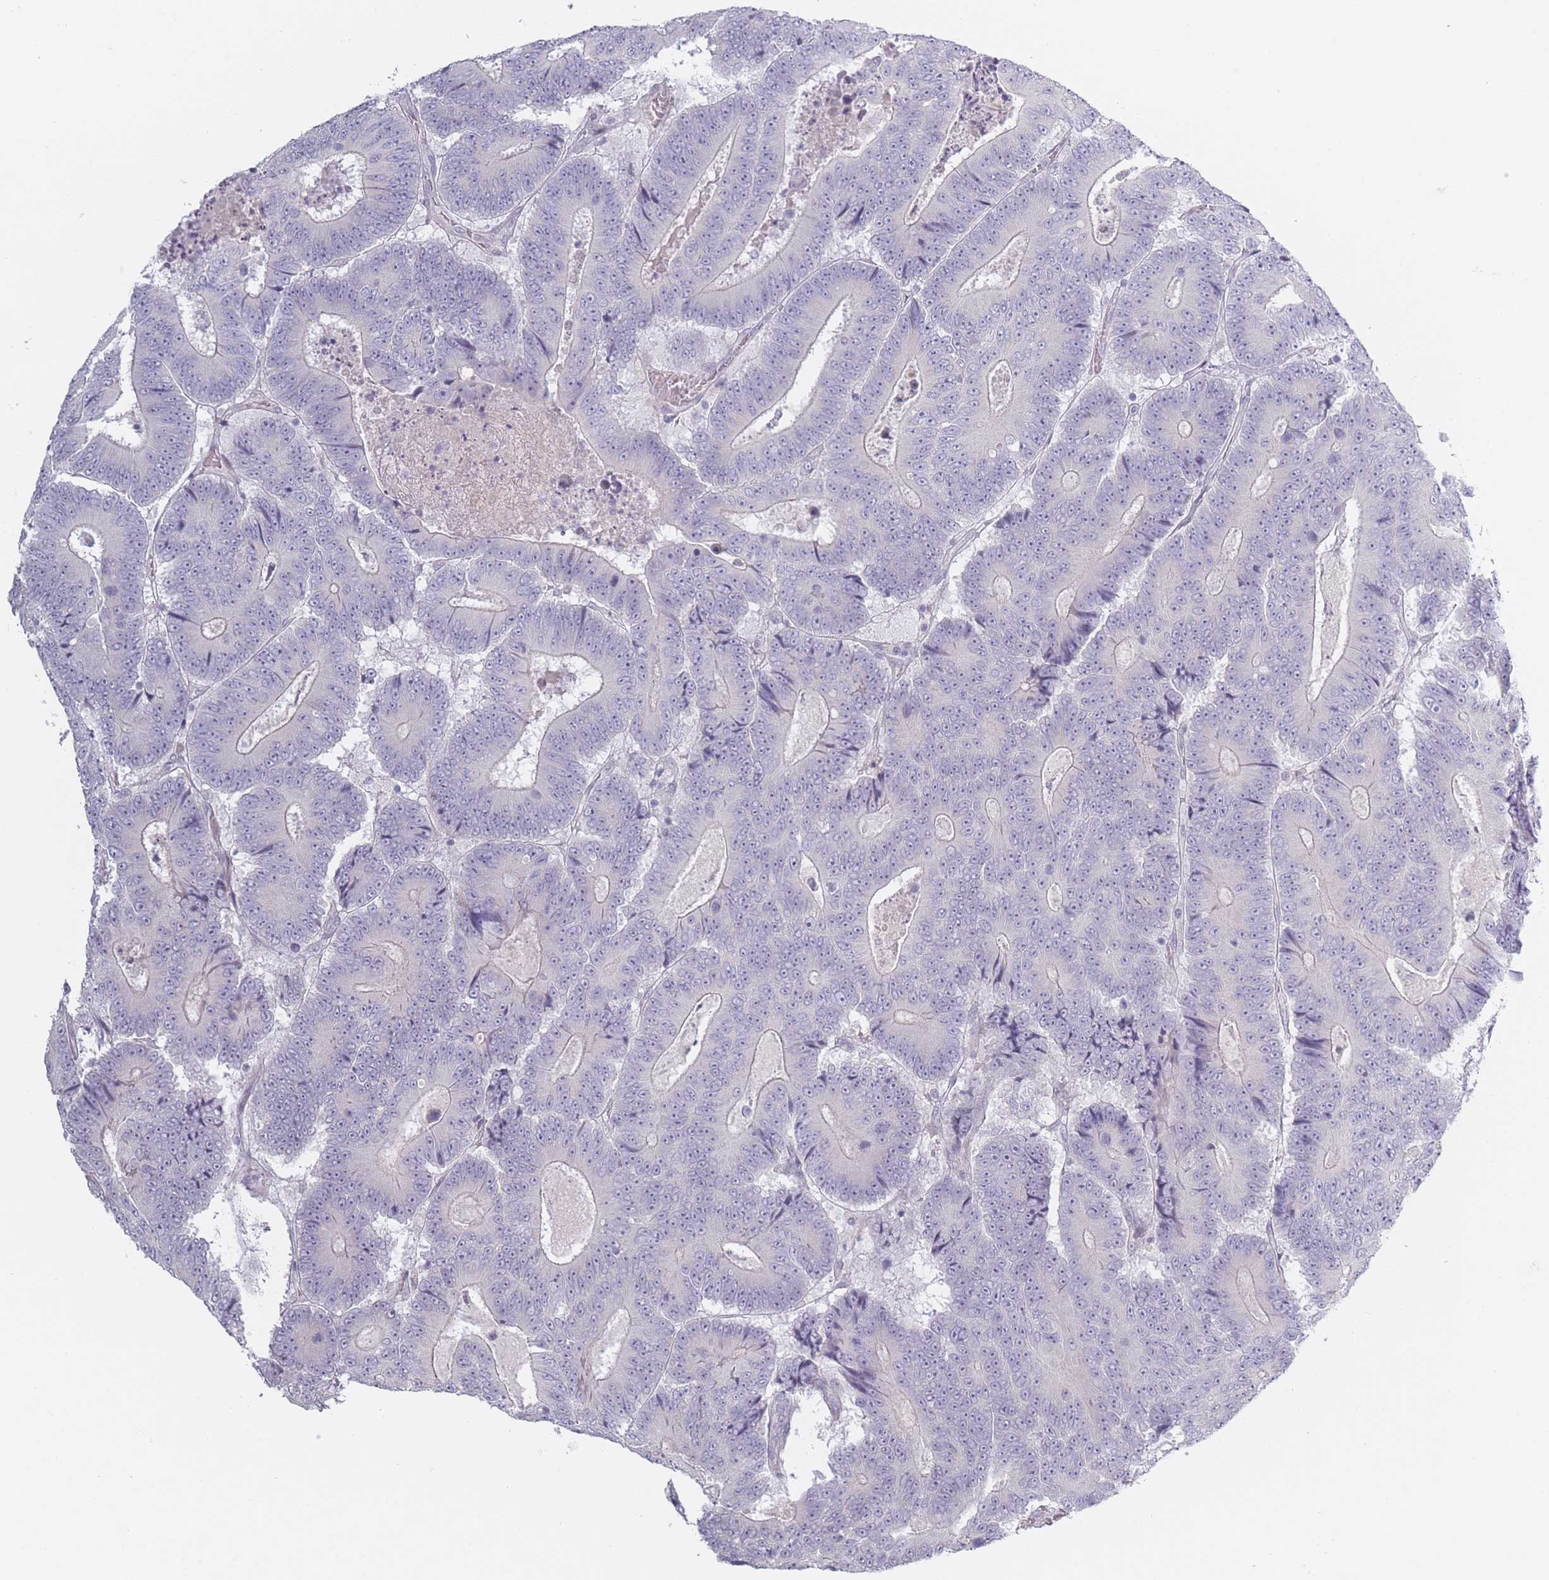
{"staining": {"intensity": "negative", "quantity": "none", "location": "none"}, "tissue": "colorectal cancer", "cell_type": "Tumor cells", "image_type": "cancer", "snomed": [{"axis": "morphology", "description": "Adenocarcinoma, NOS"}, {"axis": "topography", "description": "Colon"}], "caption": "This is an immunohistochemistry image of colorectal cancer (adenocarcinoma). There is no expression in tumor cells.", "gene": "RASL10B", "patient": {"sex": "male", "age": 83}}